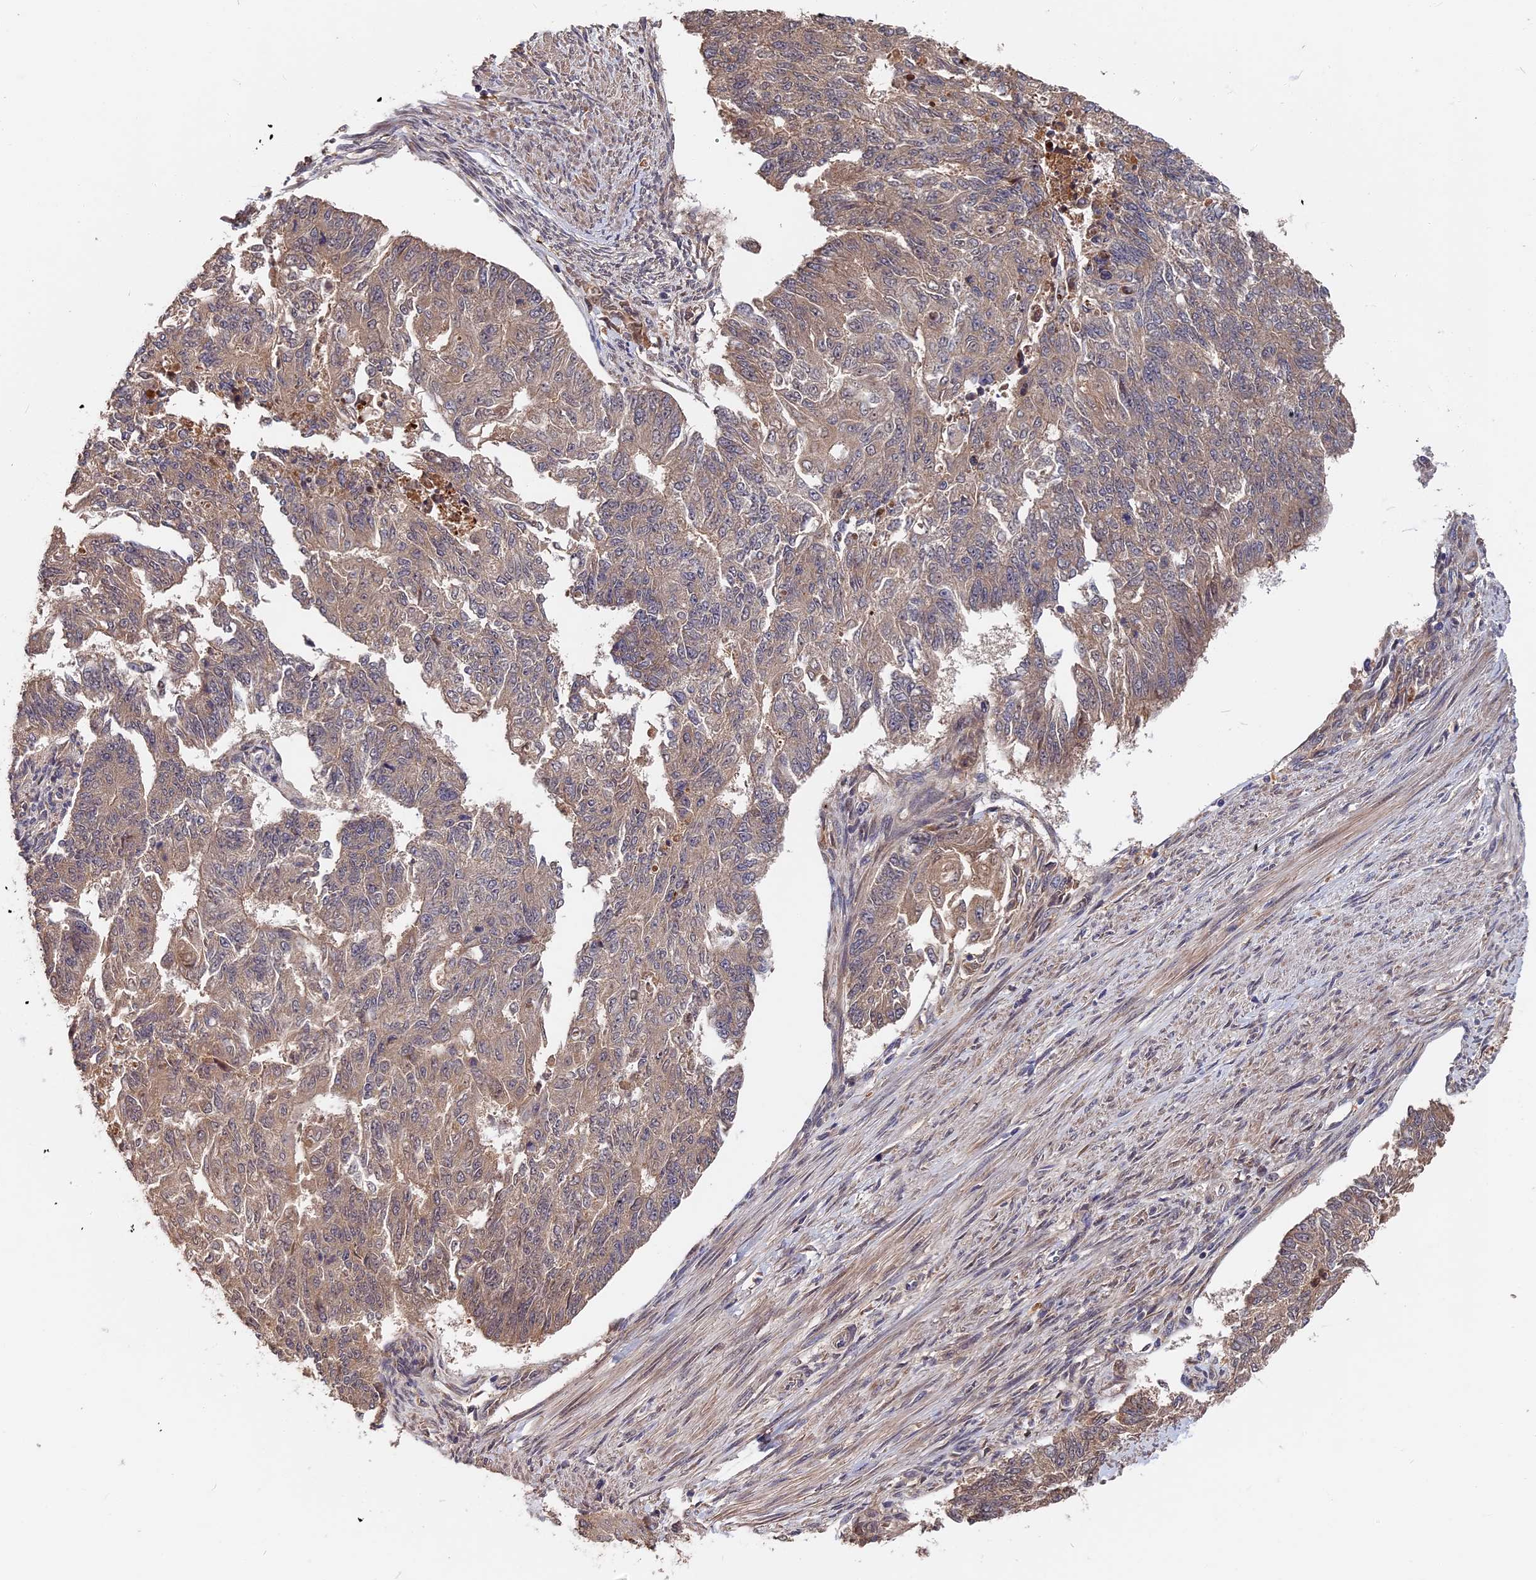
{"staining": {"intensity": "weak", "quantity": ">75%", "location": "cytoplasmic/membranous"}, "tissue": "endometrial cancer", "cell_type": "Tumor cells", "image_type": "cancer", "snomed": [{"axis": "morphology", "description": "Adenocarcinoma, NOS"}, {"axis": "topography", "description": "Endometrium"}], "caption": "The image shows staining of endometrial adenocarcinoma, revealing weak cytoplasmic/membranous protein staining (brown color) within tumor cells. The protein of interest is stained brown, and the nuclei are stained in blue (DAB IHC with brightfield microscopy, high magnification).", "gene": "ITIH1", "patient": {"sex": "female", "age": 32}}